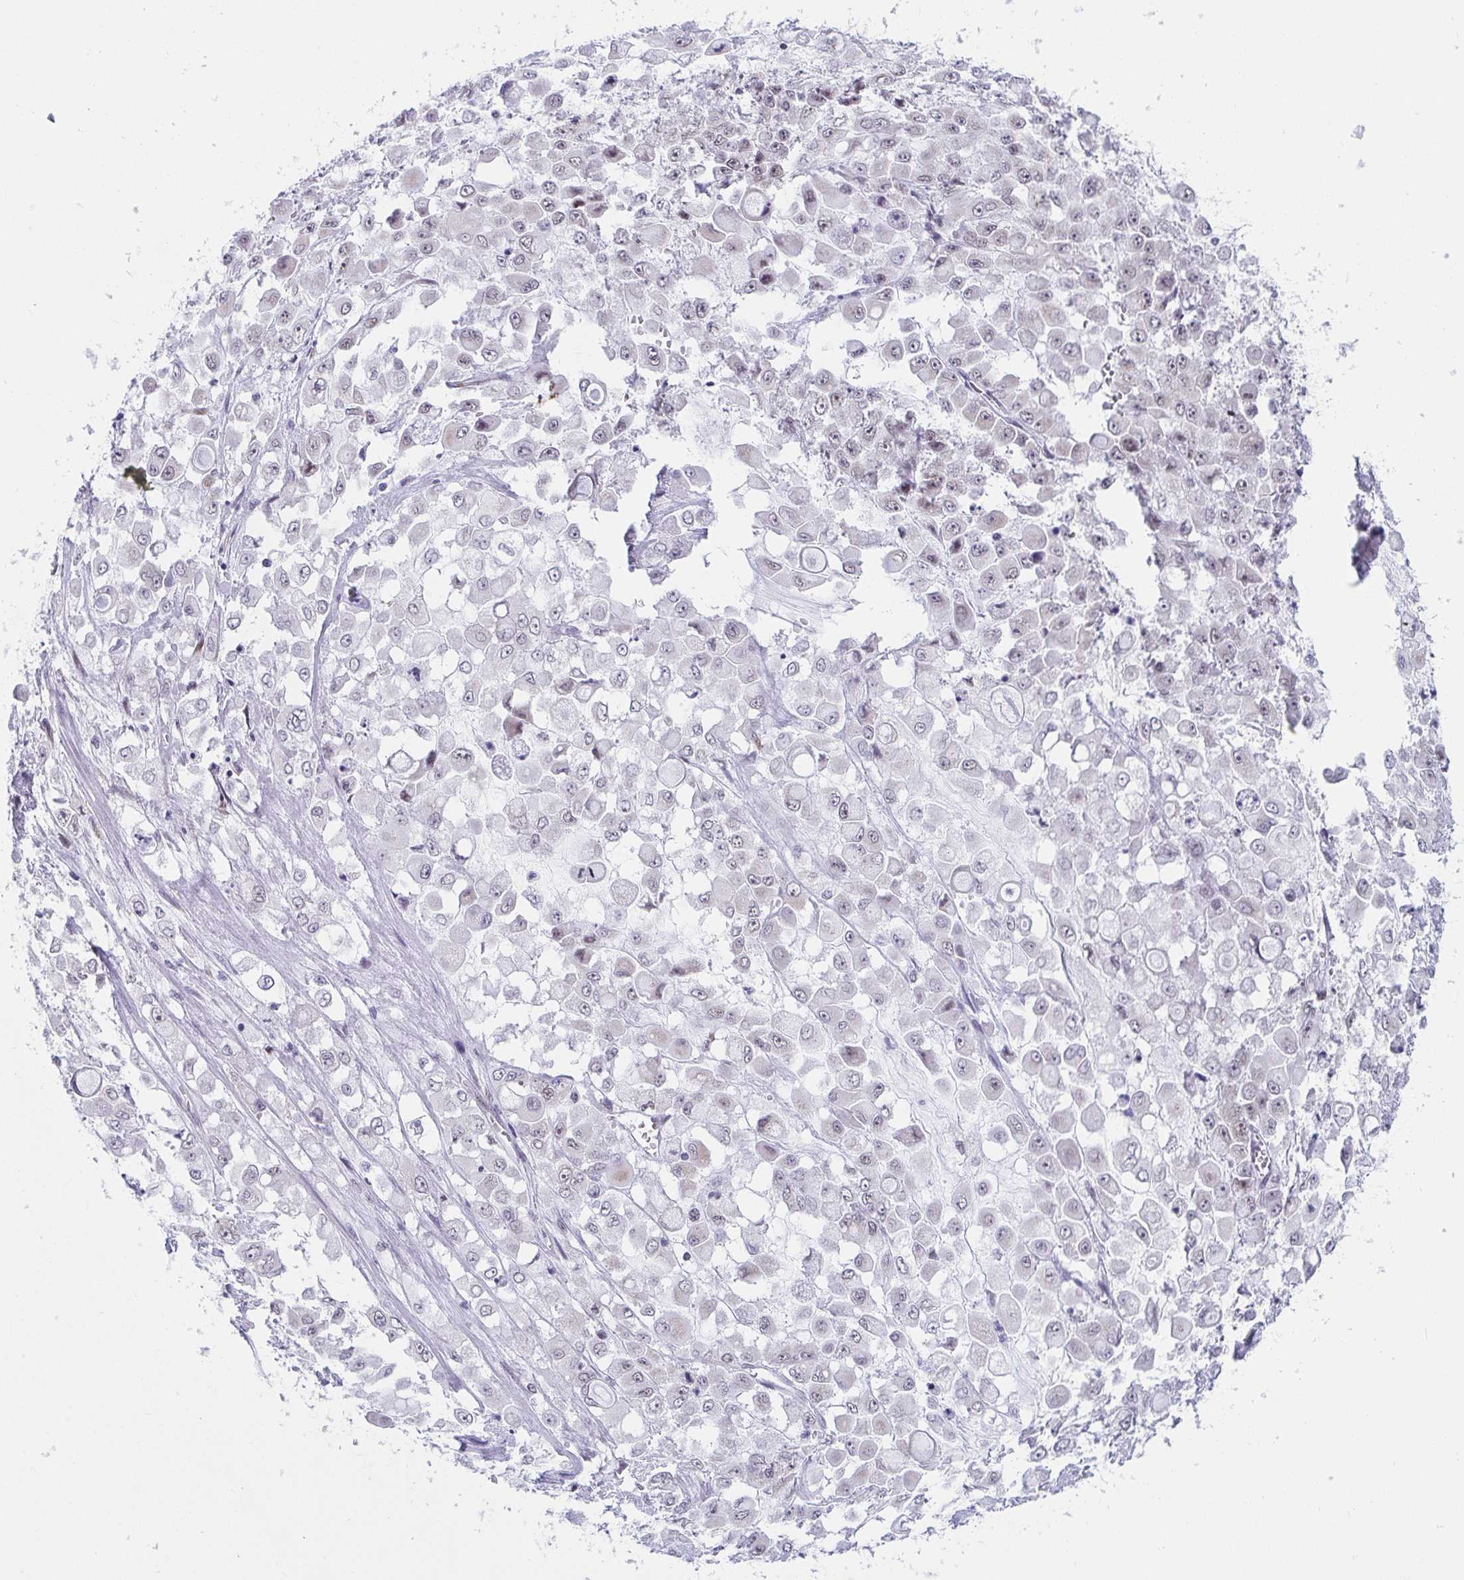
{"staining": {"intensity": "weak", "quantity": "<25%", "location": "nuclear"}, "tissue": "stomach cancer", "cell_type": "Tumor cells", "image_type": "cancer", "snomed": [{"axis": "morphology", "description": "Adenocarcinoma, NOS"}, {"axis": "topography", "description": "Stomach"}], "caption": "A high-resolution micrograph shows immunohistochemistry (IHC) staining of stomach cancer, which shows no significant positivity in tumor cells.", "gene": "WDR72", "patient": {"sex": "female", "age": 76}}